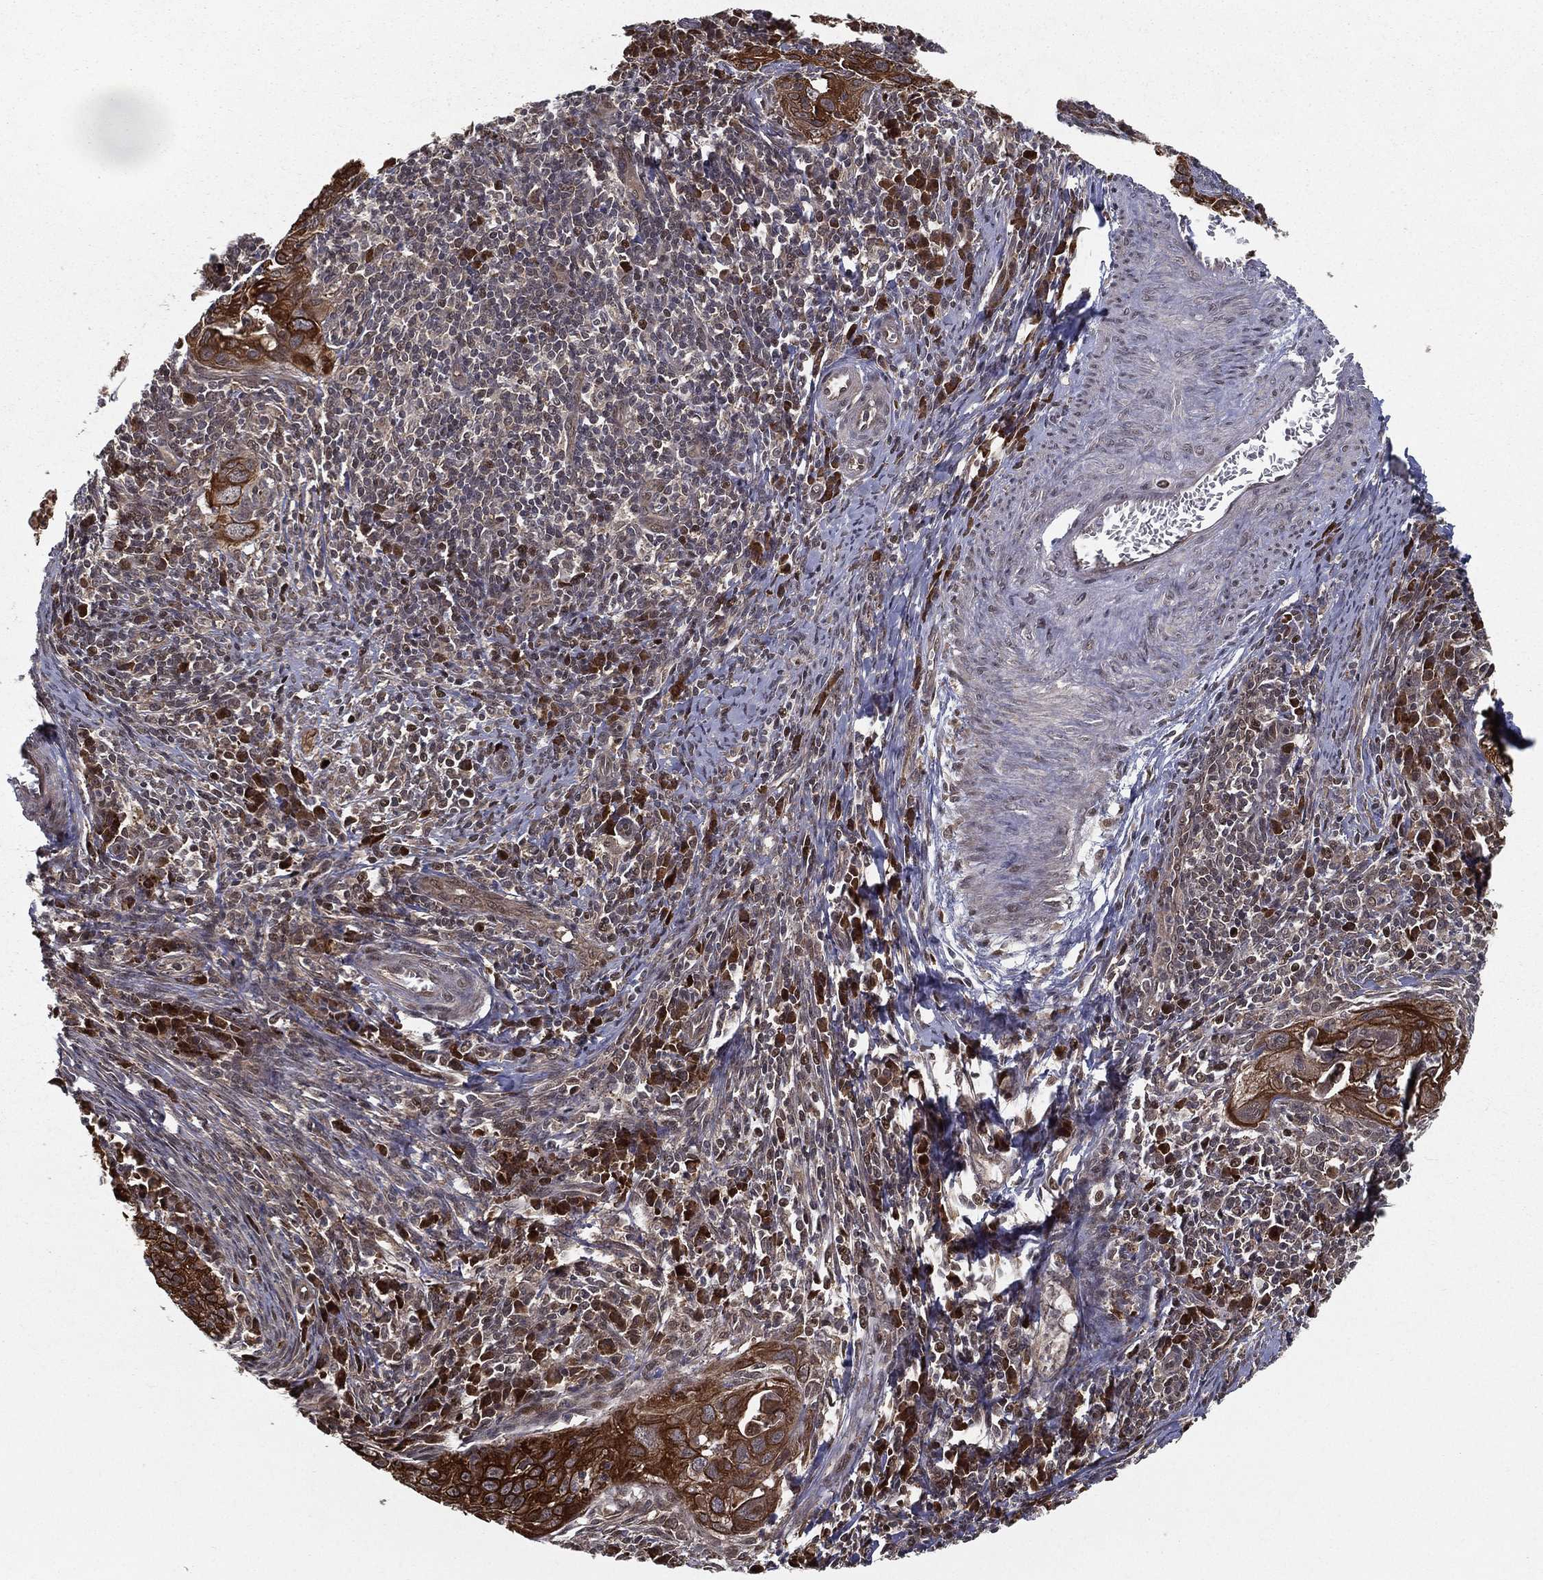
{"staining": {"intensity": "strong", "quantity": ">75%", "location": "cytoplasmic/membranous"}, "tissue": "cervical cancer", "cell_type": "Tumor cells", "image_type": "cancer", "snomed": [{"axis": "morphology", "description": "Squamous cell carcinoma, NOS"}, {"axis": "topography", "description": "Cervix"}], "caption": "Squamous cell carcinoma (cervical) was stained to show a protein in brown. There is high levels of strong cytoplasmic/membranous expression in about >75% of tumor cells.", "gene": "SLC6A6", "patient": {"sex": "female", "age": 26}}